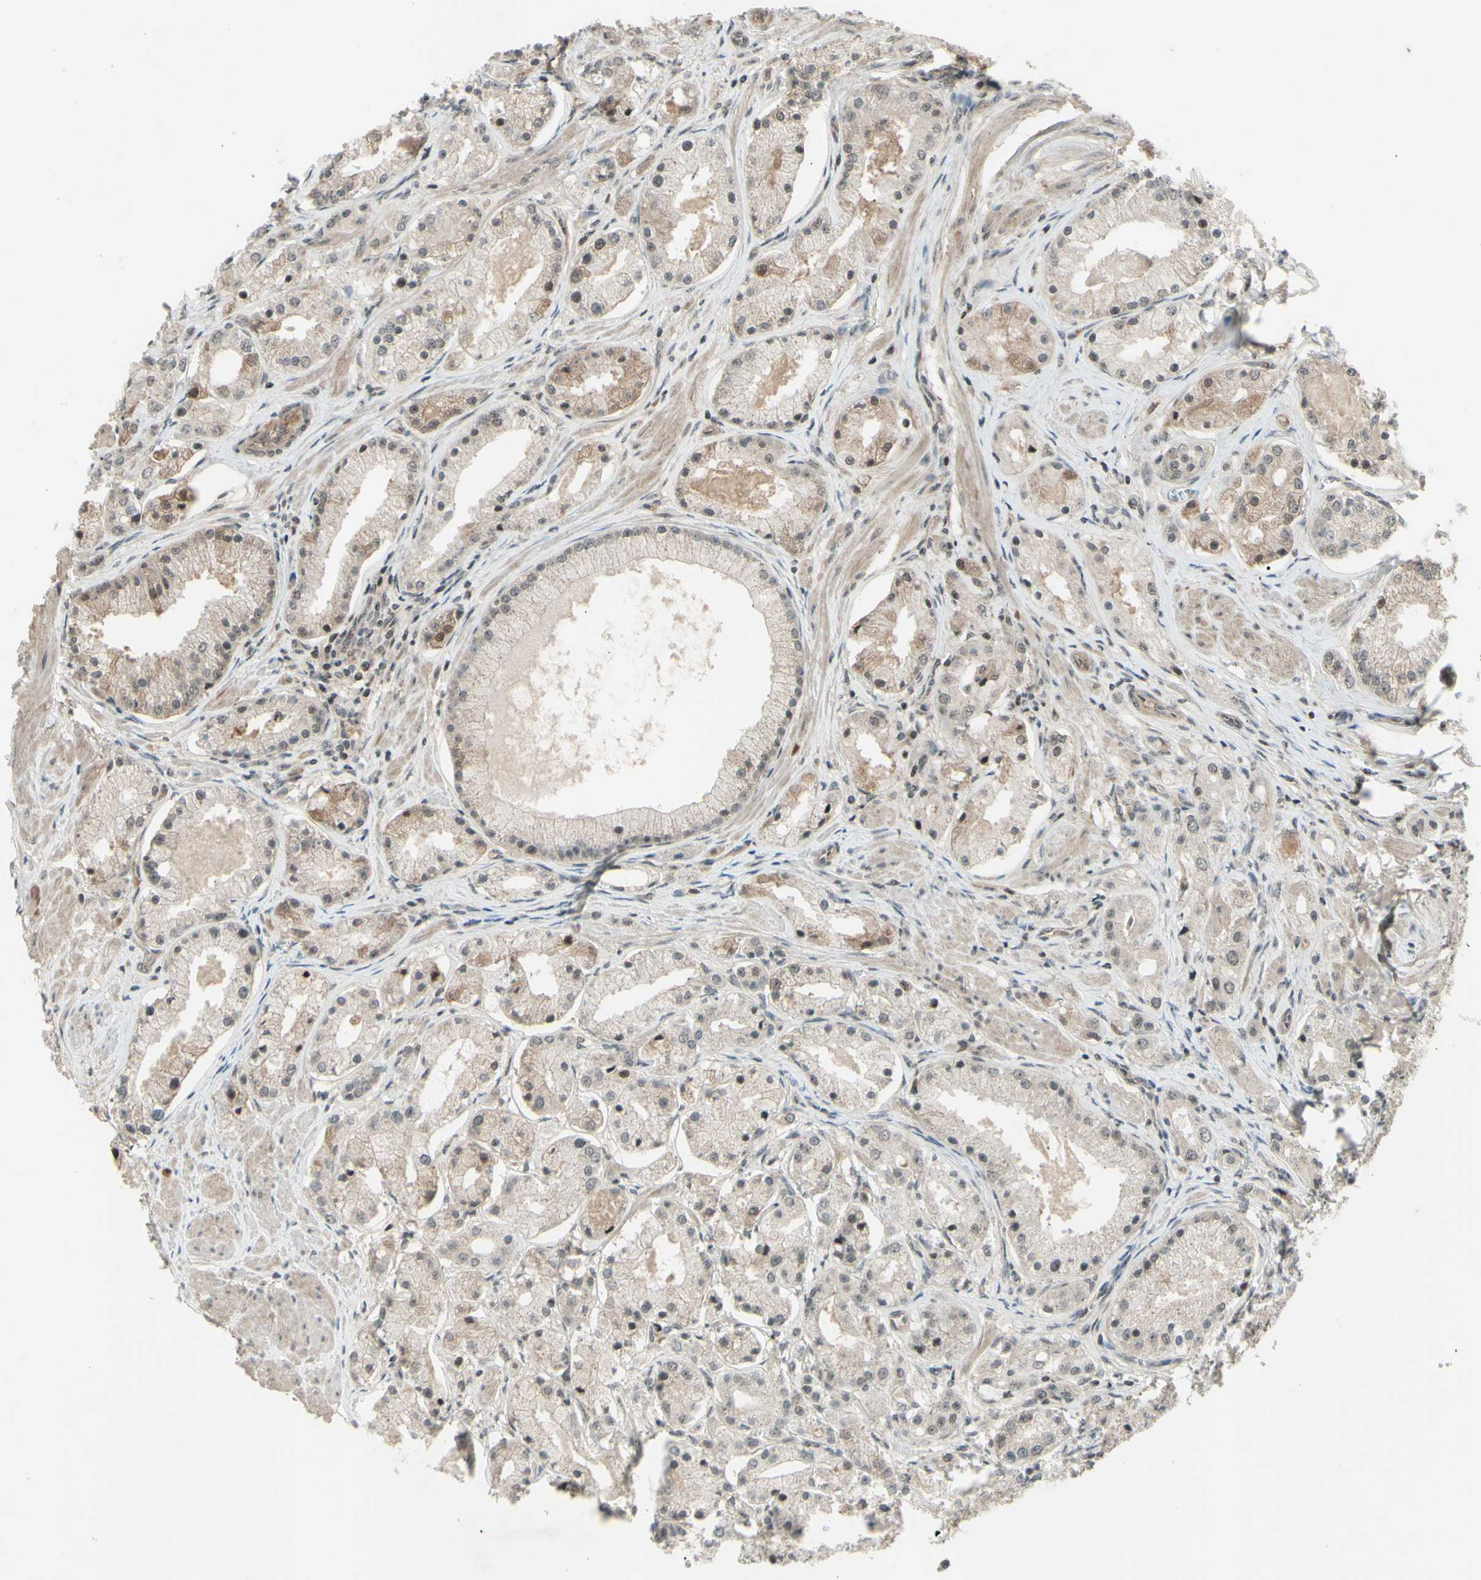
{"staining": {"intensity": "weak", "quantity": ">75%", "location": "cytoplasmic/membranous"}, "tissue": "prostate cancer", "cell_type": "Tumor cells", "image_type": "cancer", "snomed": [{"axis": "morphology", "description": "Adenocarcinoma, High grade"}, {"axis": "topography", "description": "Prostate"}], "caption": "Immunohistochemistry image of prostate cancer stained for a protein (brown), which reveals low levels of weak cytoplasmic/membranous positivity in about >75% of tumor cells.", "gene": "SNW1", "patient": {"sex": "male", "age": 66}}